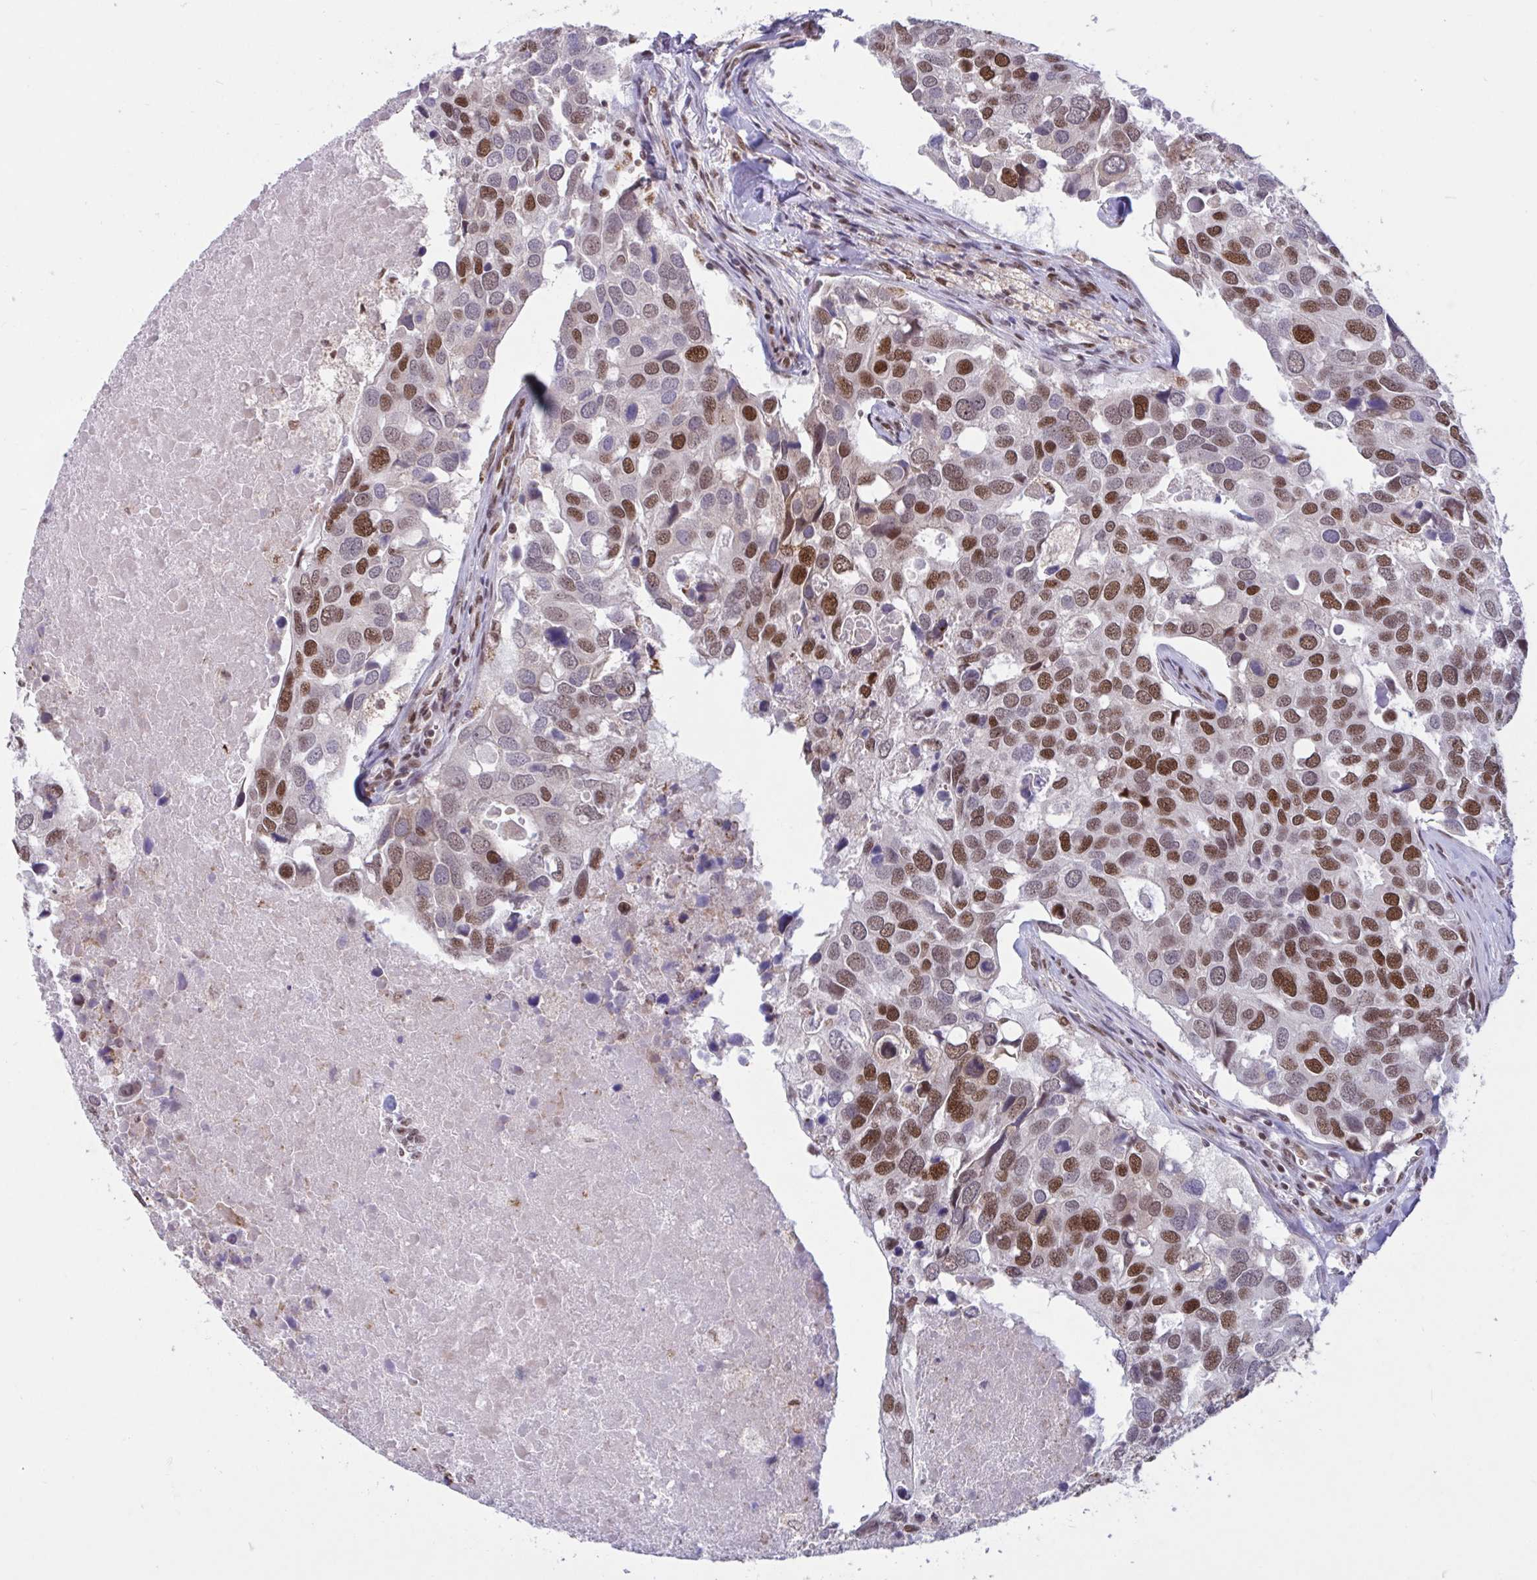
{"staining": {"intensity": "moderate", "quantity": "25%-75%", "location": "nuclear"}, "tissue": "breast cancer", "cell_type": "Tumor cells", "image_type": "cancer", "snomed": [{"axis": "morphology", "description": "Duct carcinoma"}, {"axis": "topography", "description": "Breast"}], "caption": "Immunohistochemical staining of human breast cancer demonstrates medium levels of moderate nuclear protein expression in approximately 25%-75% of tumor cells.", "gene": "PHF10", "patient": {"sex": "female", "age": 83}}